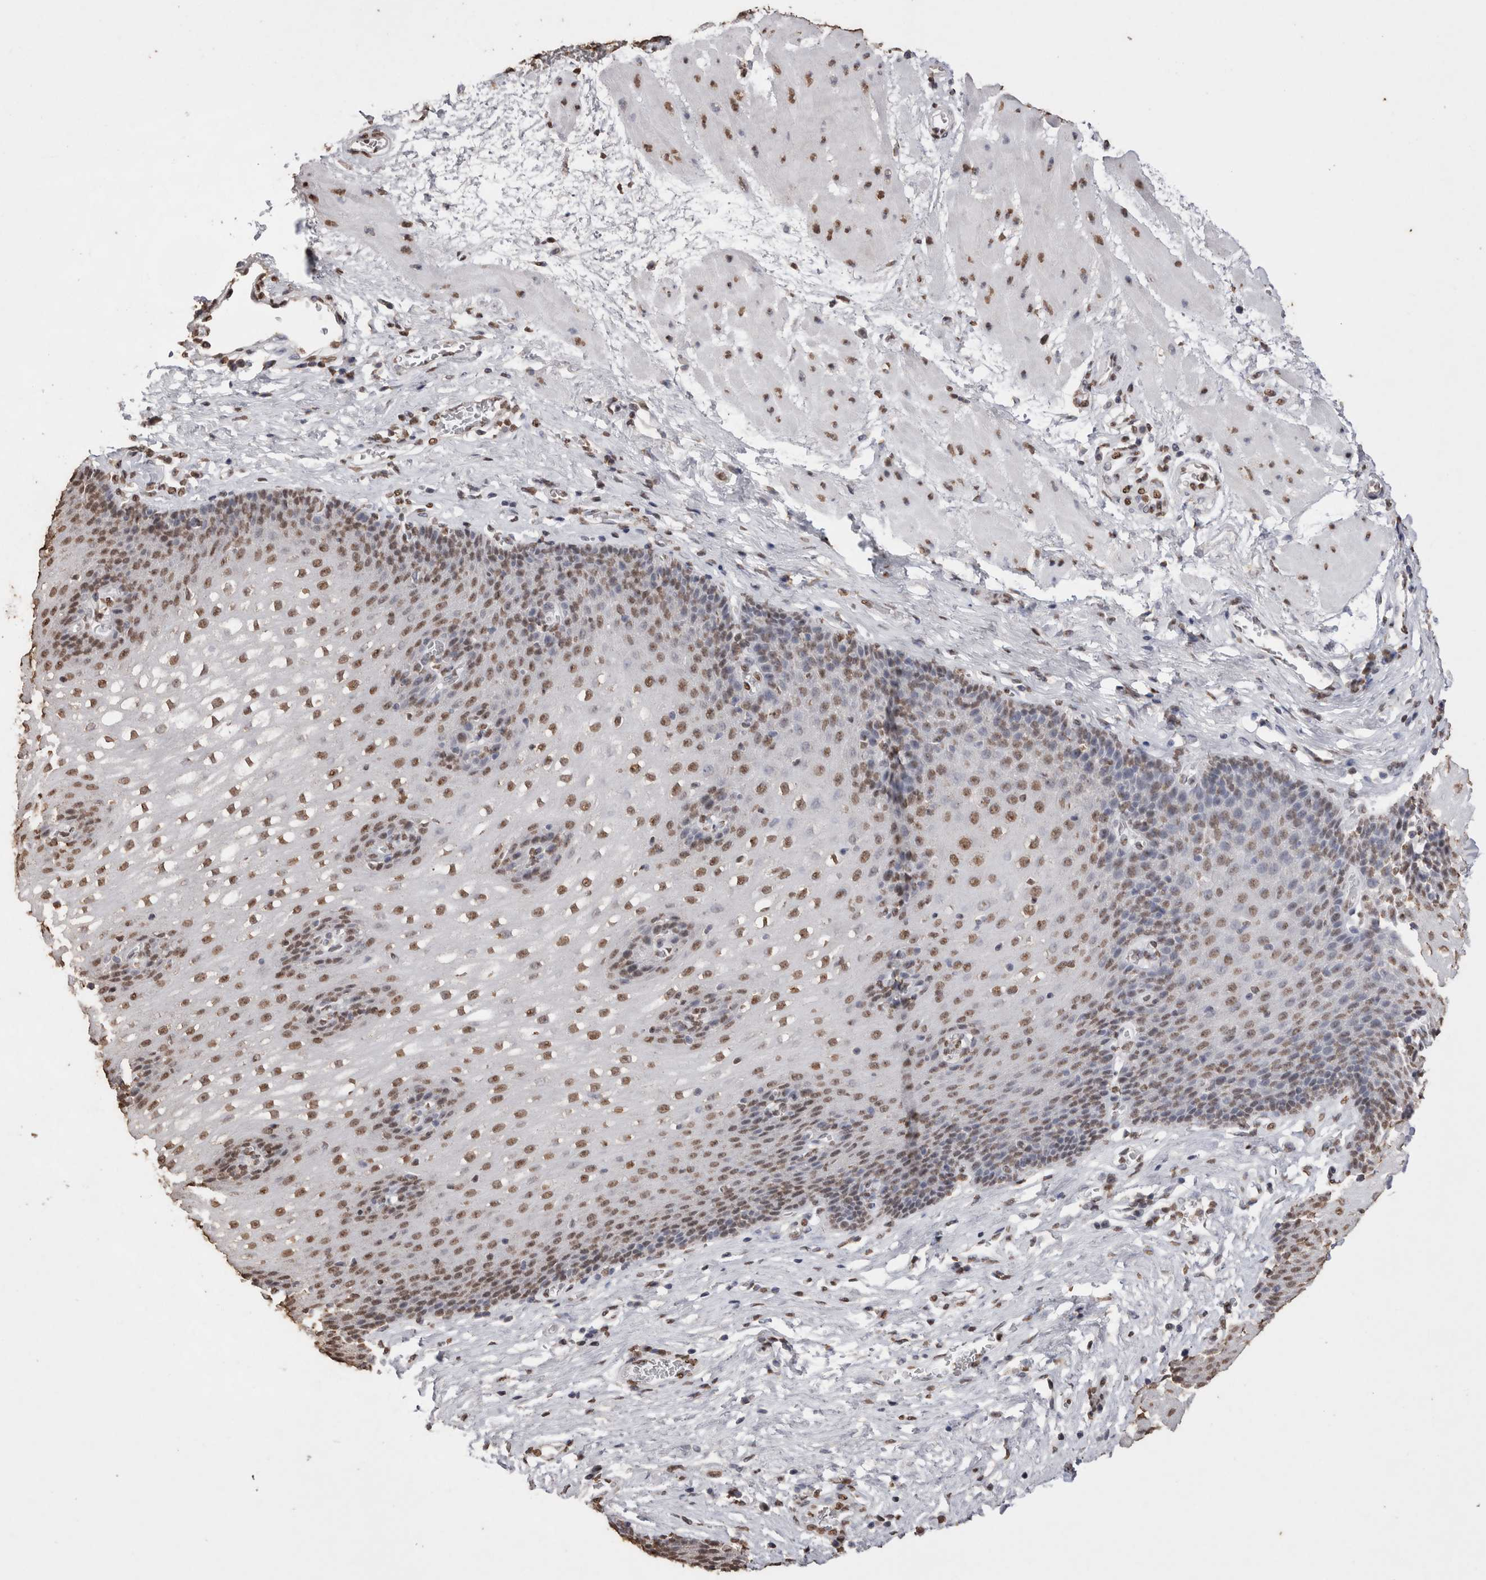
{"staining": {"intensity": "moderate", "quantity": "25%-75%", "location": "nuclear"}, "tissue": "esophagus", "cell_type": "Squamous epithelial cells", "image_type": "normal", "snomed": [{"axis": "morphology", "description": "Normal tissue, NOS"}, {"axis": "topography", "description": "Esophagus"}], "caption": "Moderate nuclear staining for a protein is seen in about 25%-75% of squamous epithelial cells of unremarkable esophagus using immunohistochemistry.", "gene": "NTHL1", "patient": {"sex": "male", "age": 48}}